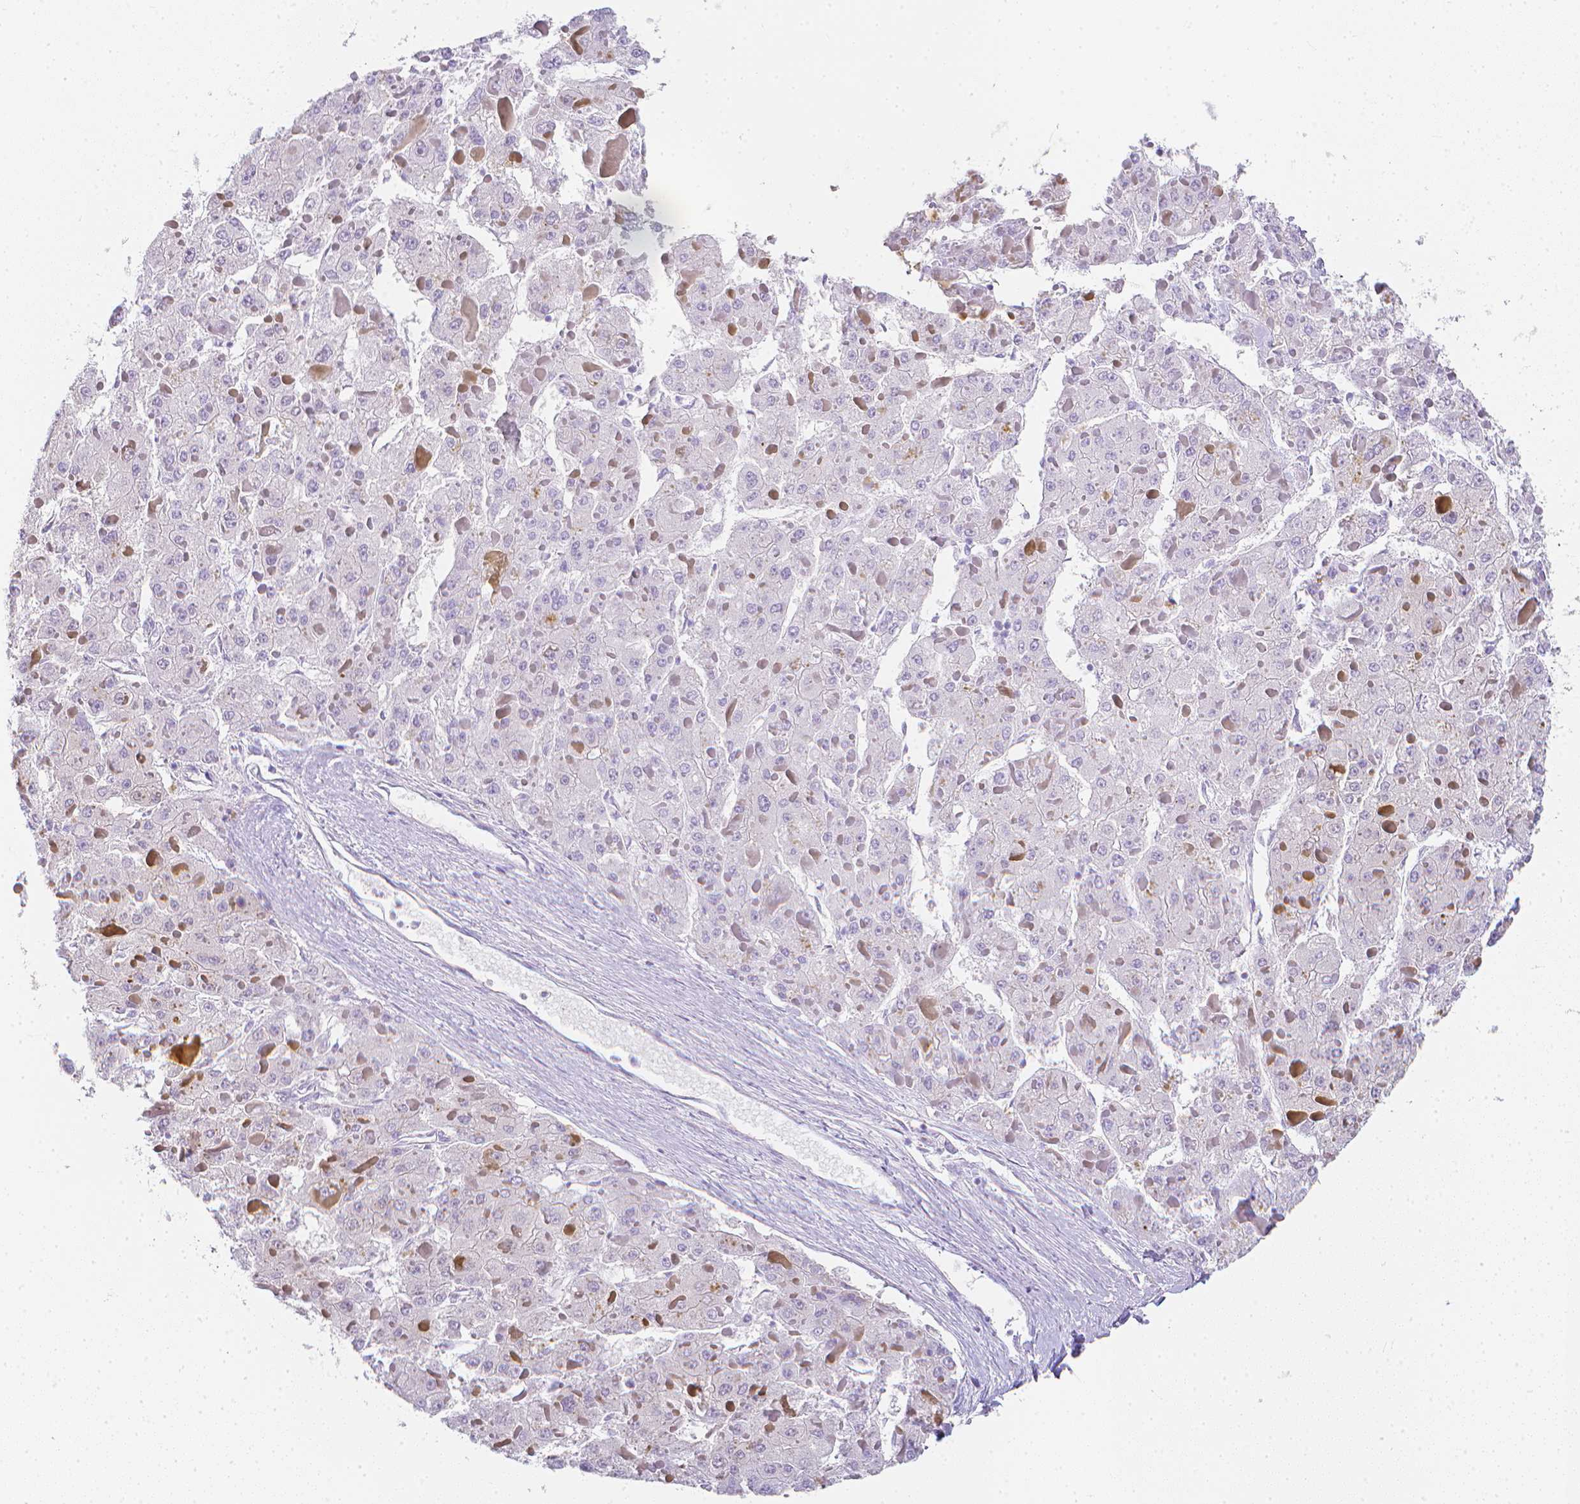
{"staining": {"intensity": "negative", "quantity": "none", "location": "none"}, "tissue": "liver cancer", "cell_type": "Tumor cells", "image_type": "cancer", "snomed": [{"axis": "morphology", "description": "Carcinoma, Hepatocellular, NOS"}, {"axis": "topography", "description": "Liver"}], "caption": "Immunohistochemistry micrograph of liver cancer stained for a protein (brown), which shows no expression in tumor cells.", "gene": "LGALS4", "patient": {"sex": "female", "age": 73}}